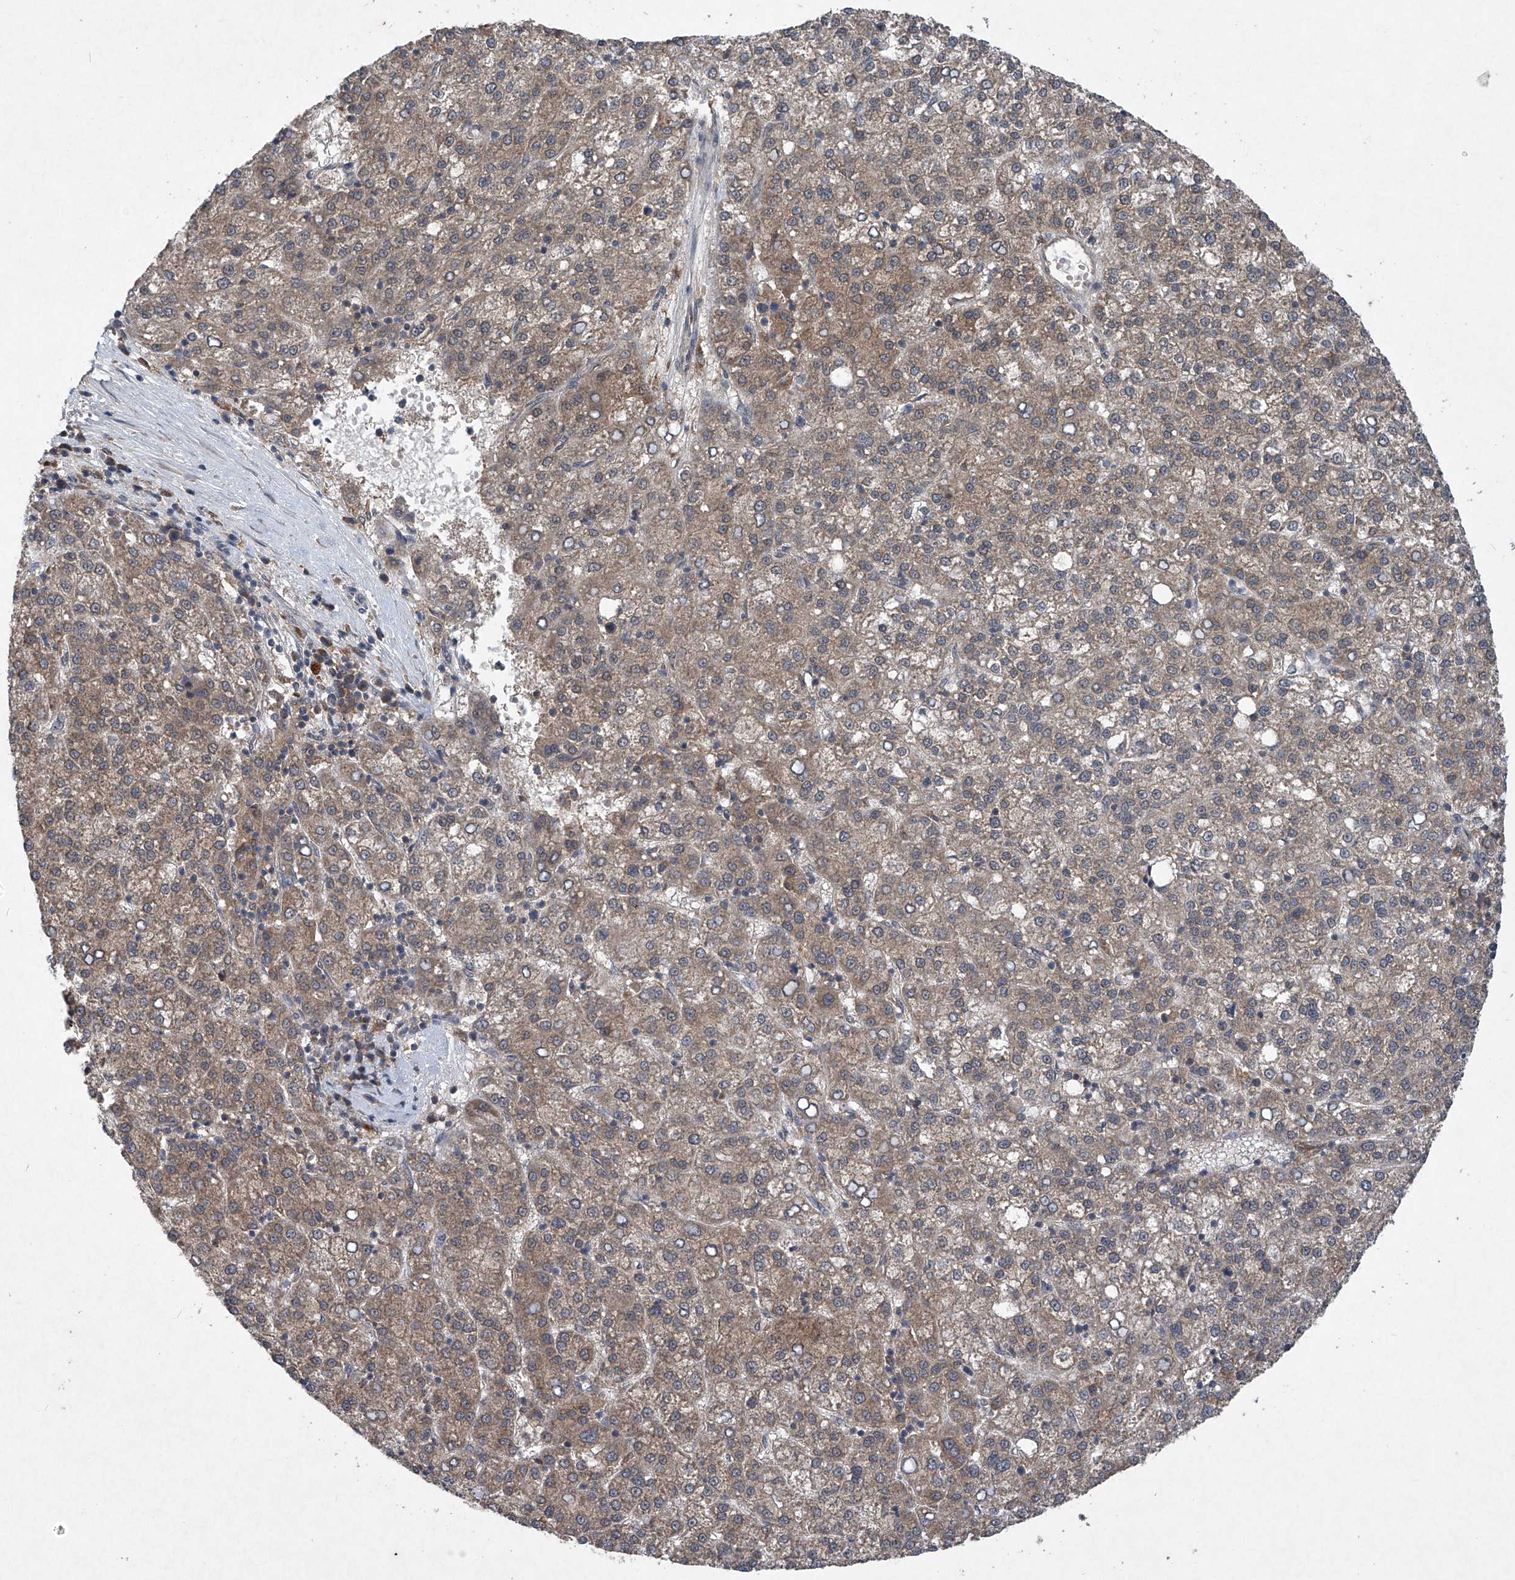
{"staining": {"intensity": "moderate", "quantity": ">75%", "location": "cytoplasmic/membranous"}, "tissue": "liver cancer", "cell_type": "Tumor cells", "image_type": "cancer", "snomed": [{"axis": "morphology", "description": "Carcinoma, Hepatocellular, NOS"}, {"axis": "topography", "description": "Liver"}], "caption": "An image of human liver cancer stained for a protein displays moderate cytoplasmic/membranous brown staining in tumor cells.", "gene": "SUMF2", "patient": {"sex": "female", "age": 58}}